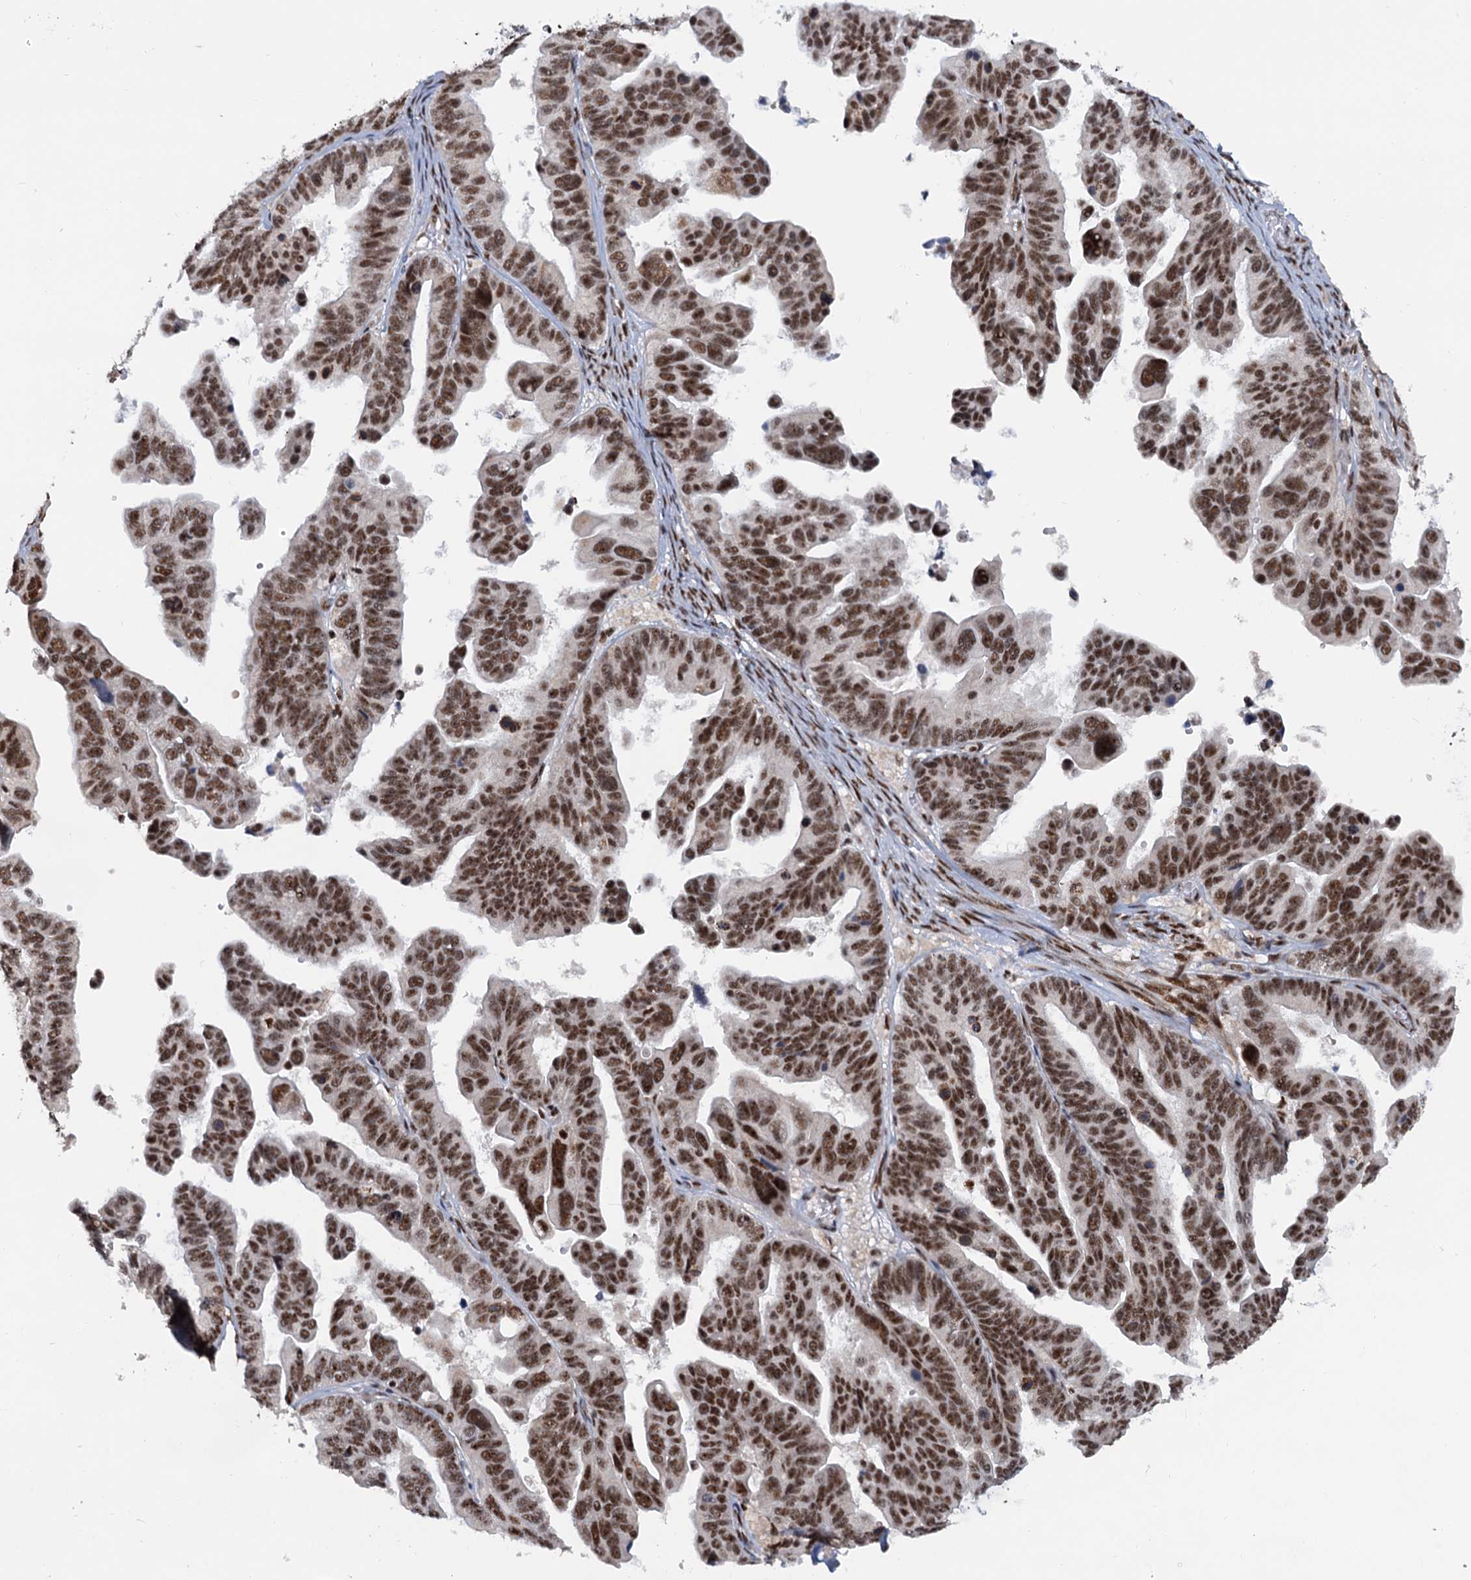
{"staining": {"intensity": "strong", "quantity": ">75%", "location": "nuclear"}, "tissue": "ovarian cancer", "cell_type": "Tumor cells", "image_type": "cancer", "snomed": [{"axis": "morphology", "description": "Cystadenocarcinoma, serous, NOS"}, {"axis": "topography", "description": "Ovary"}], "caption": "DAB immunohistochemical staining of human ovarian serous cystadenocarcinoma shows strong nuclear protein expression in approximately >75% of tumor cells.", "gene": "WBP4", "patient": {"sex": "female", "age": 56}}